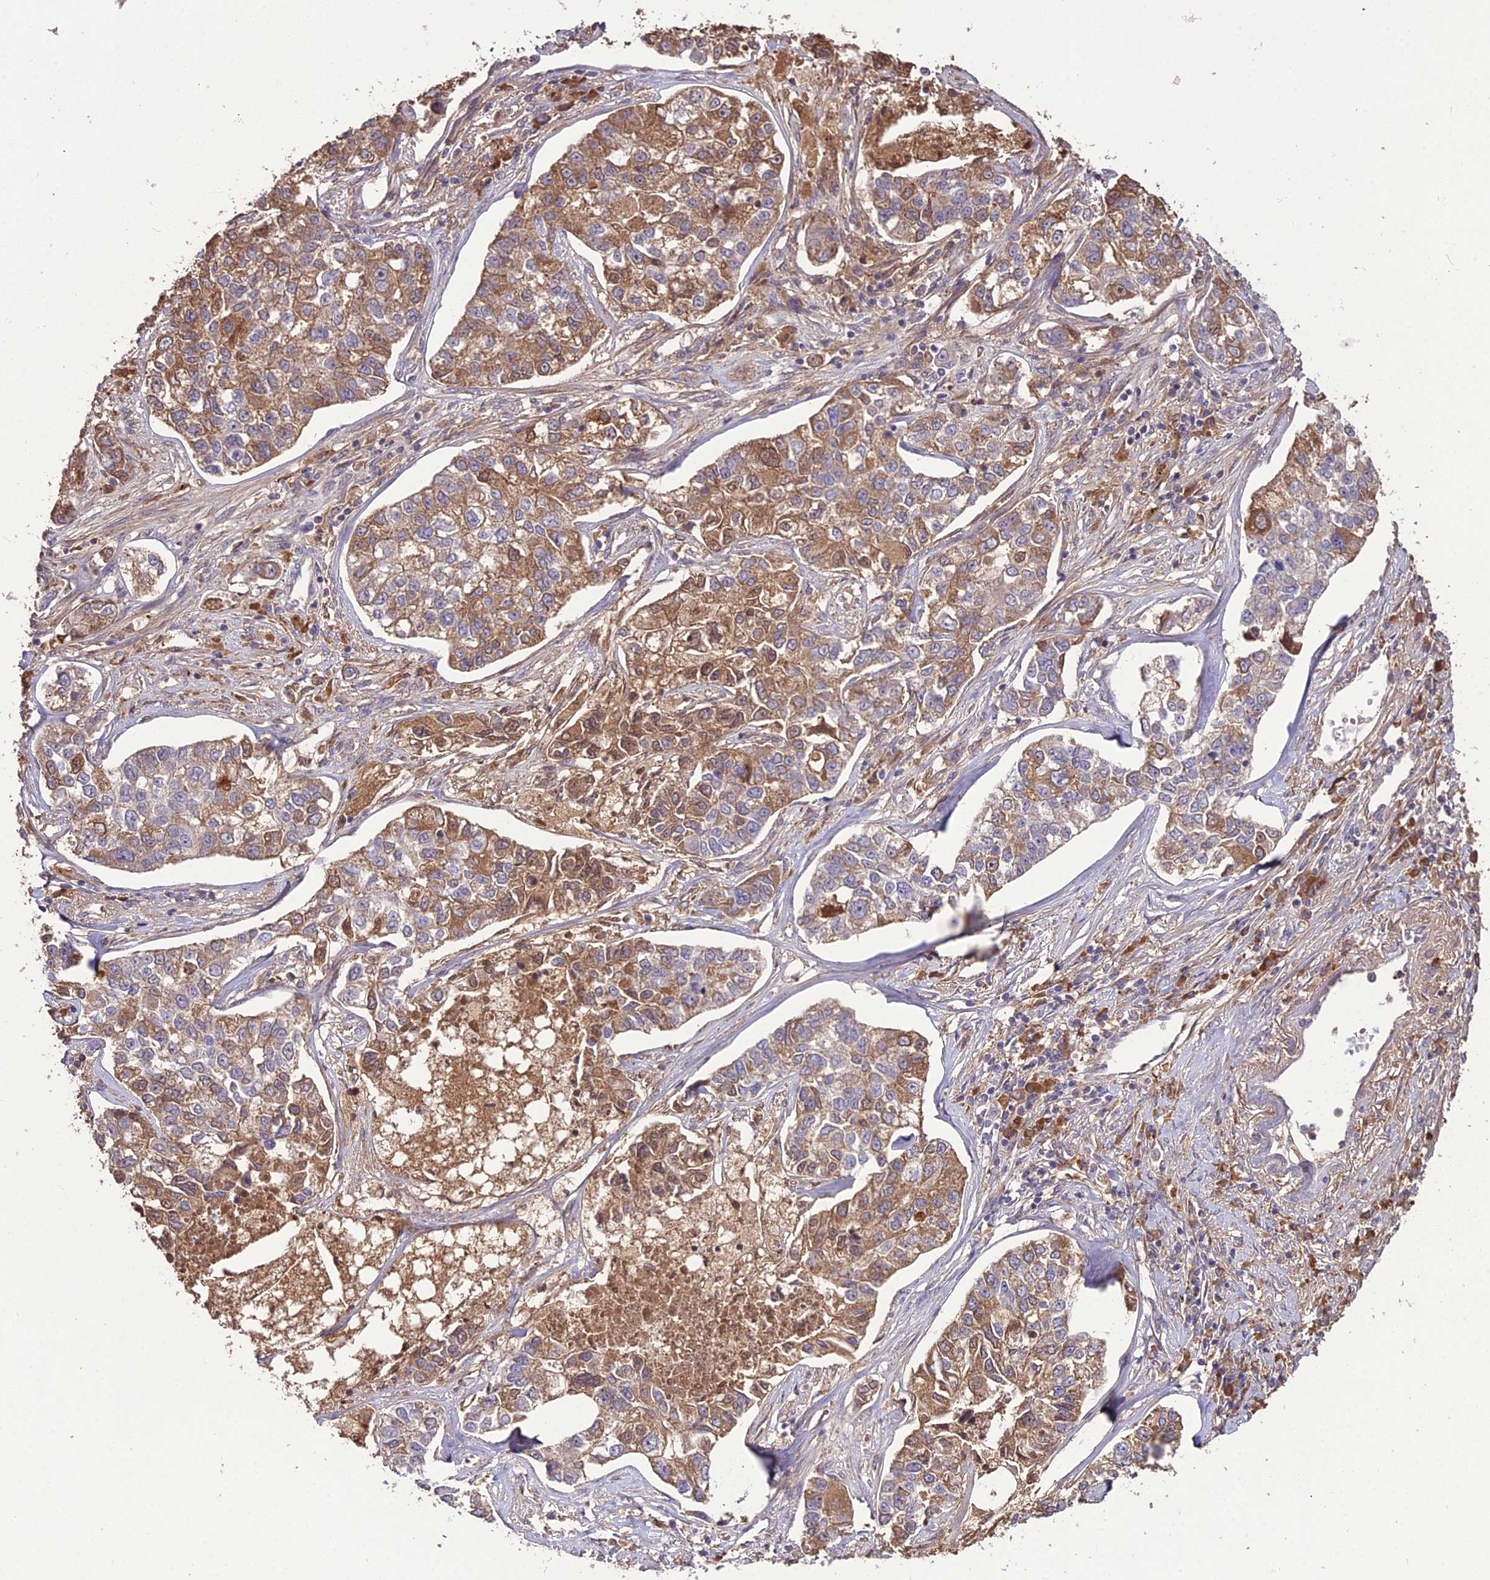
{"staining": {"intensity": "moderate", "quantity": ">75%", "location": "cytoplasmic/membranous"}, "tissue": "lung cancer", "cell_type": "Tumor cells", "image_type": "cancer", "snomed": [{"axis": "morphology", "description": "Adenocarcinoma, NOS"}, {"axis": "topography", "description": "Lung"}], "caption": "Brown immunohistochemical staining in lung cancer (adenocarcinoma) displays moderate cytoplasmic/membranous positivity in approximately >75% of tumor cells.", "gene": "KCTD16", "patient": {"sex": "male", "age": 49}}